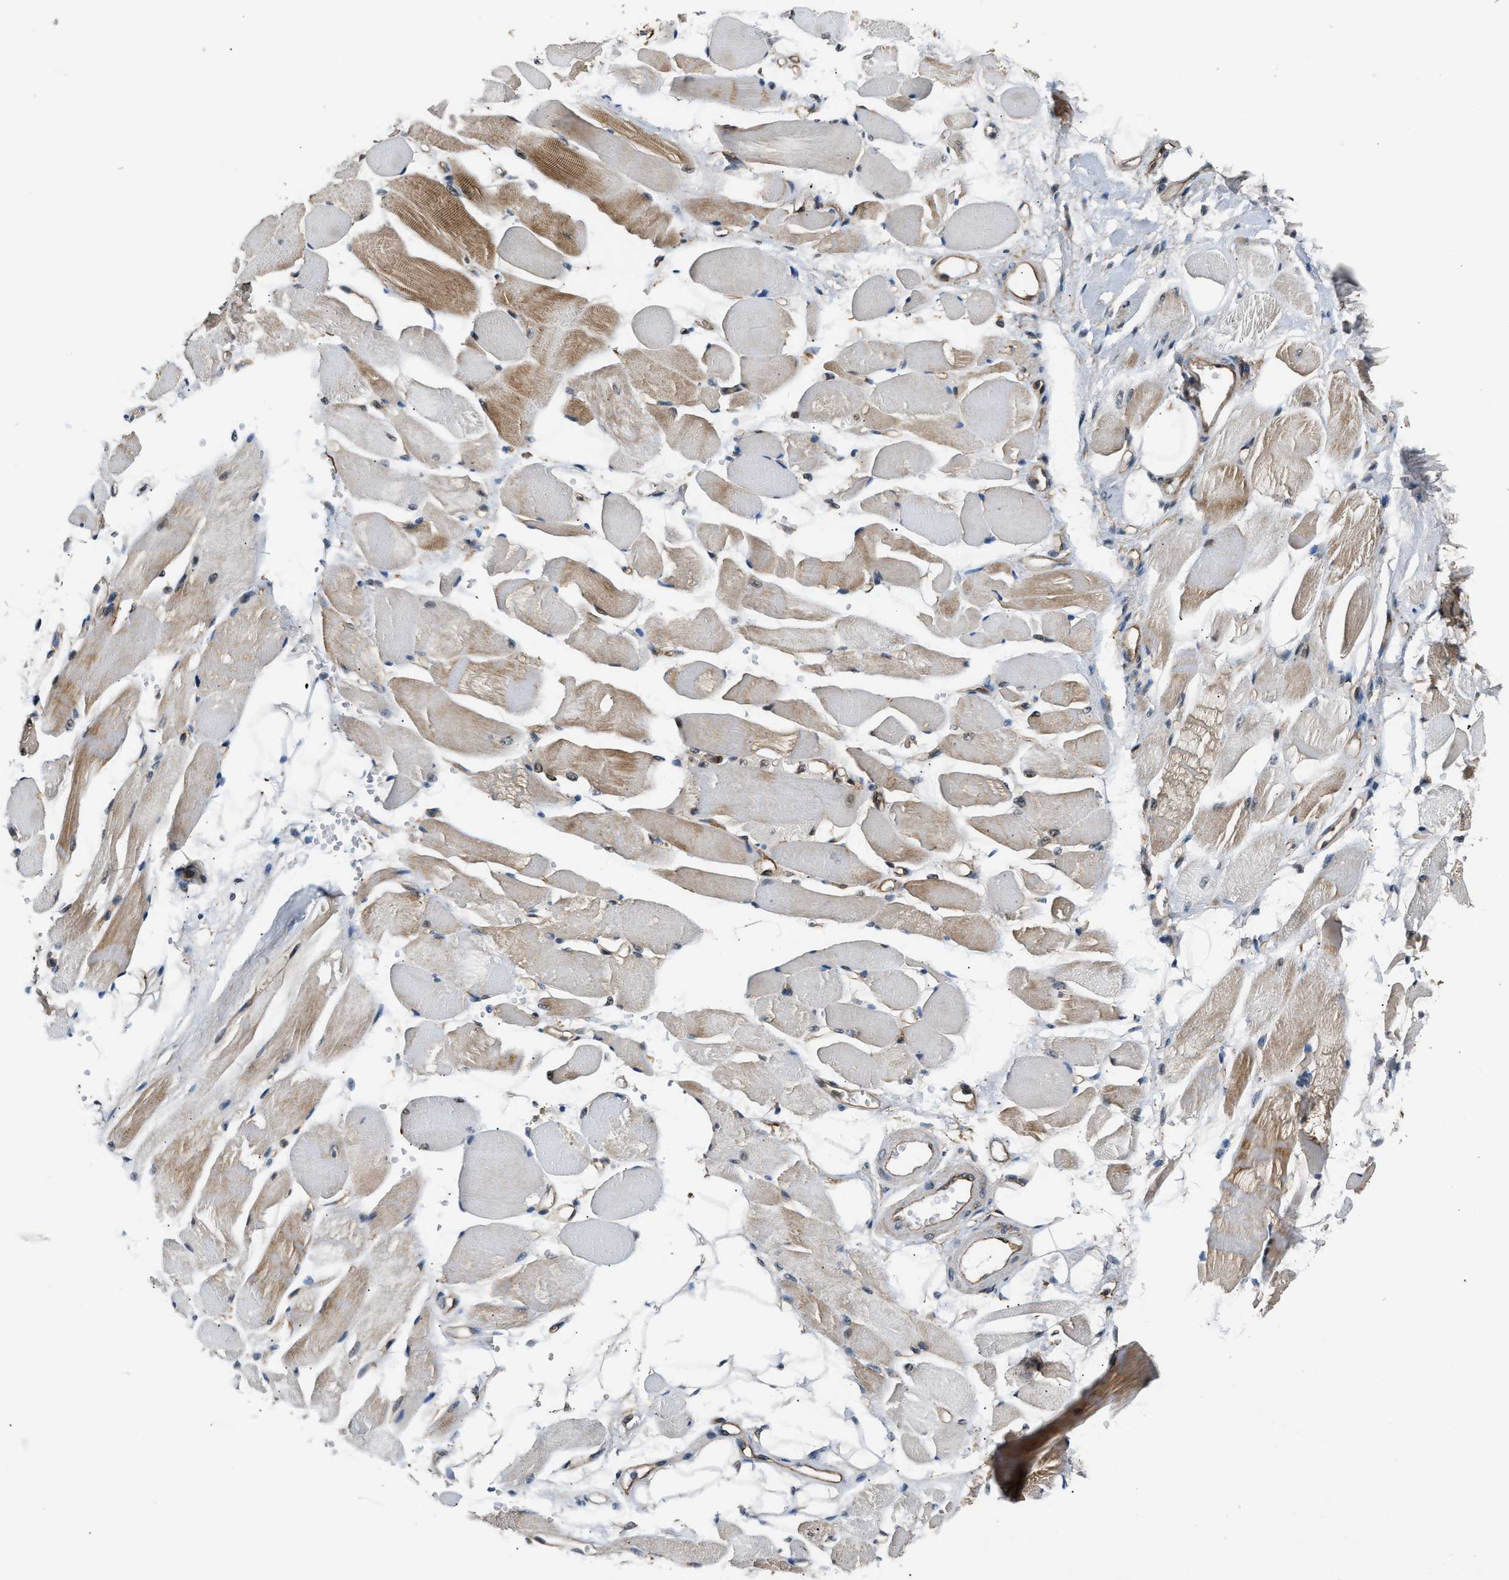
{"staining": {"intensity": "moderate", "quantity": "25%-75%", "location": "cytoplasmic/membranous"}, "tissue": "skeletal muscle", "cell_type": "Myocytes", "image_type": "normal", "snomed": [{"axis": "morphology", "description": "Normal tissue, NOS"}, {"axis": "topography", "description": "Skeletal muscle"}, {"axis": "topography", "description": "Peripheral nerve tissue"}], "caption": "This micrograph displays benign skeletal muscle stained with IHC to label a protein in brown. The cytoplasmic/membranous of myocytes show moderate positivity for the protein. Nuclei are counter-stained blue.", "gene": "COPS2", "patient": {"sex": "female", "age": 84}}